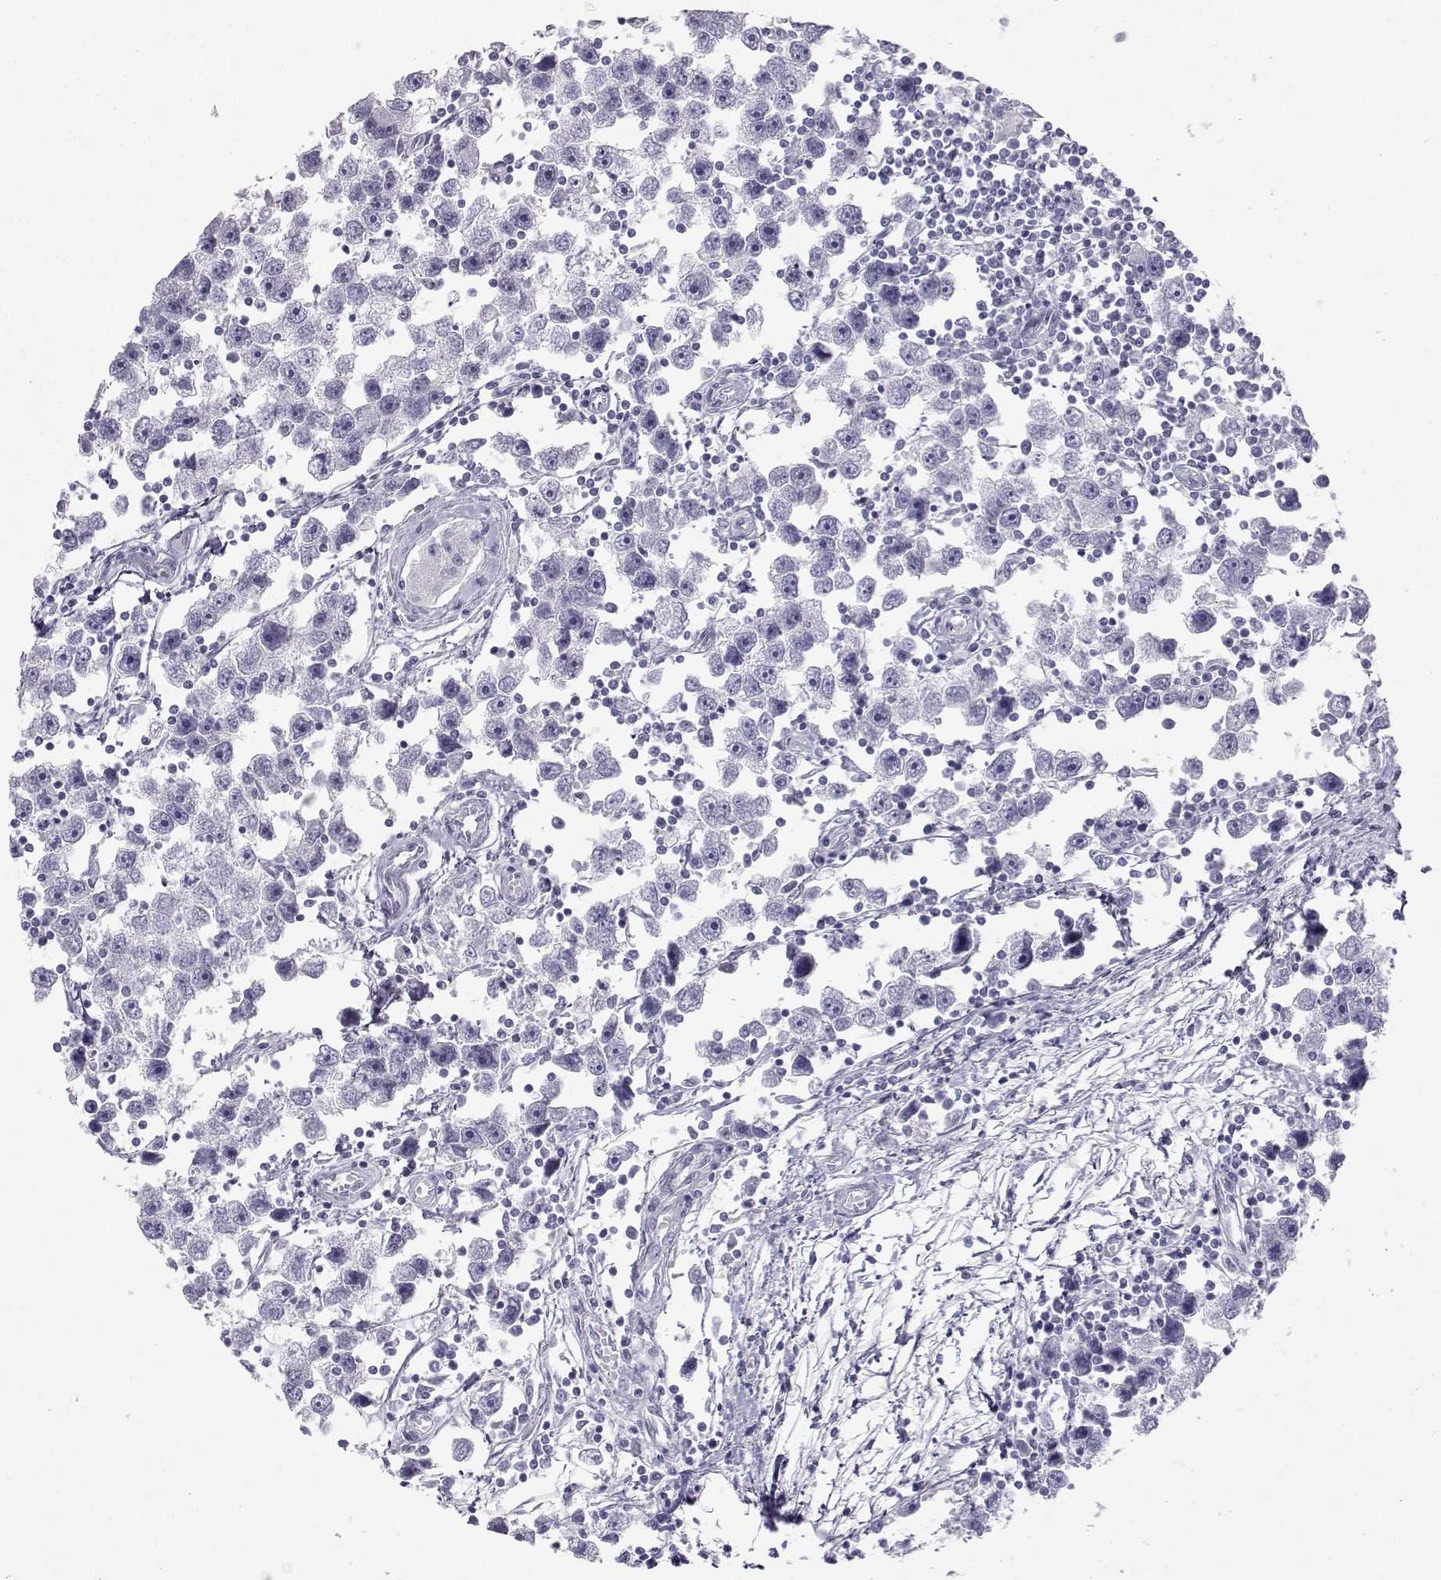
{"staining": {"intensity": "negative", "quantity": "none", "location": "none"}, "tissue": "testis cancer", "cell_type": "Tumor cells", "image_type": "cancer", "snomed": [{"axis": "morphology", "description": "Seminoma, NOS"}, {"axis": "topography", "description": "Testis"}], "caption": "Photomicrograph shows no protein staining in tumor cells of testis cancer tissue. (Stains: DAB (3,3'-diaminobenzidine) IHC with hematoxylin counter stain, Microscopy: brightfield microscopy at high magnification).", "gene": "SST", "patient": {"sex": "male", "age": 30}}